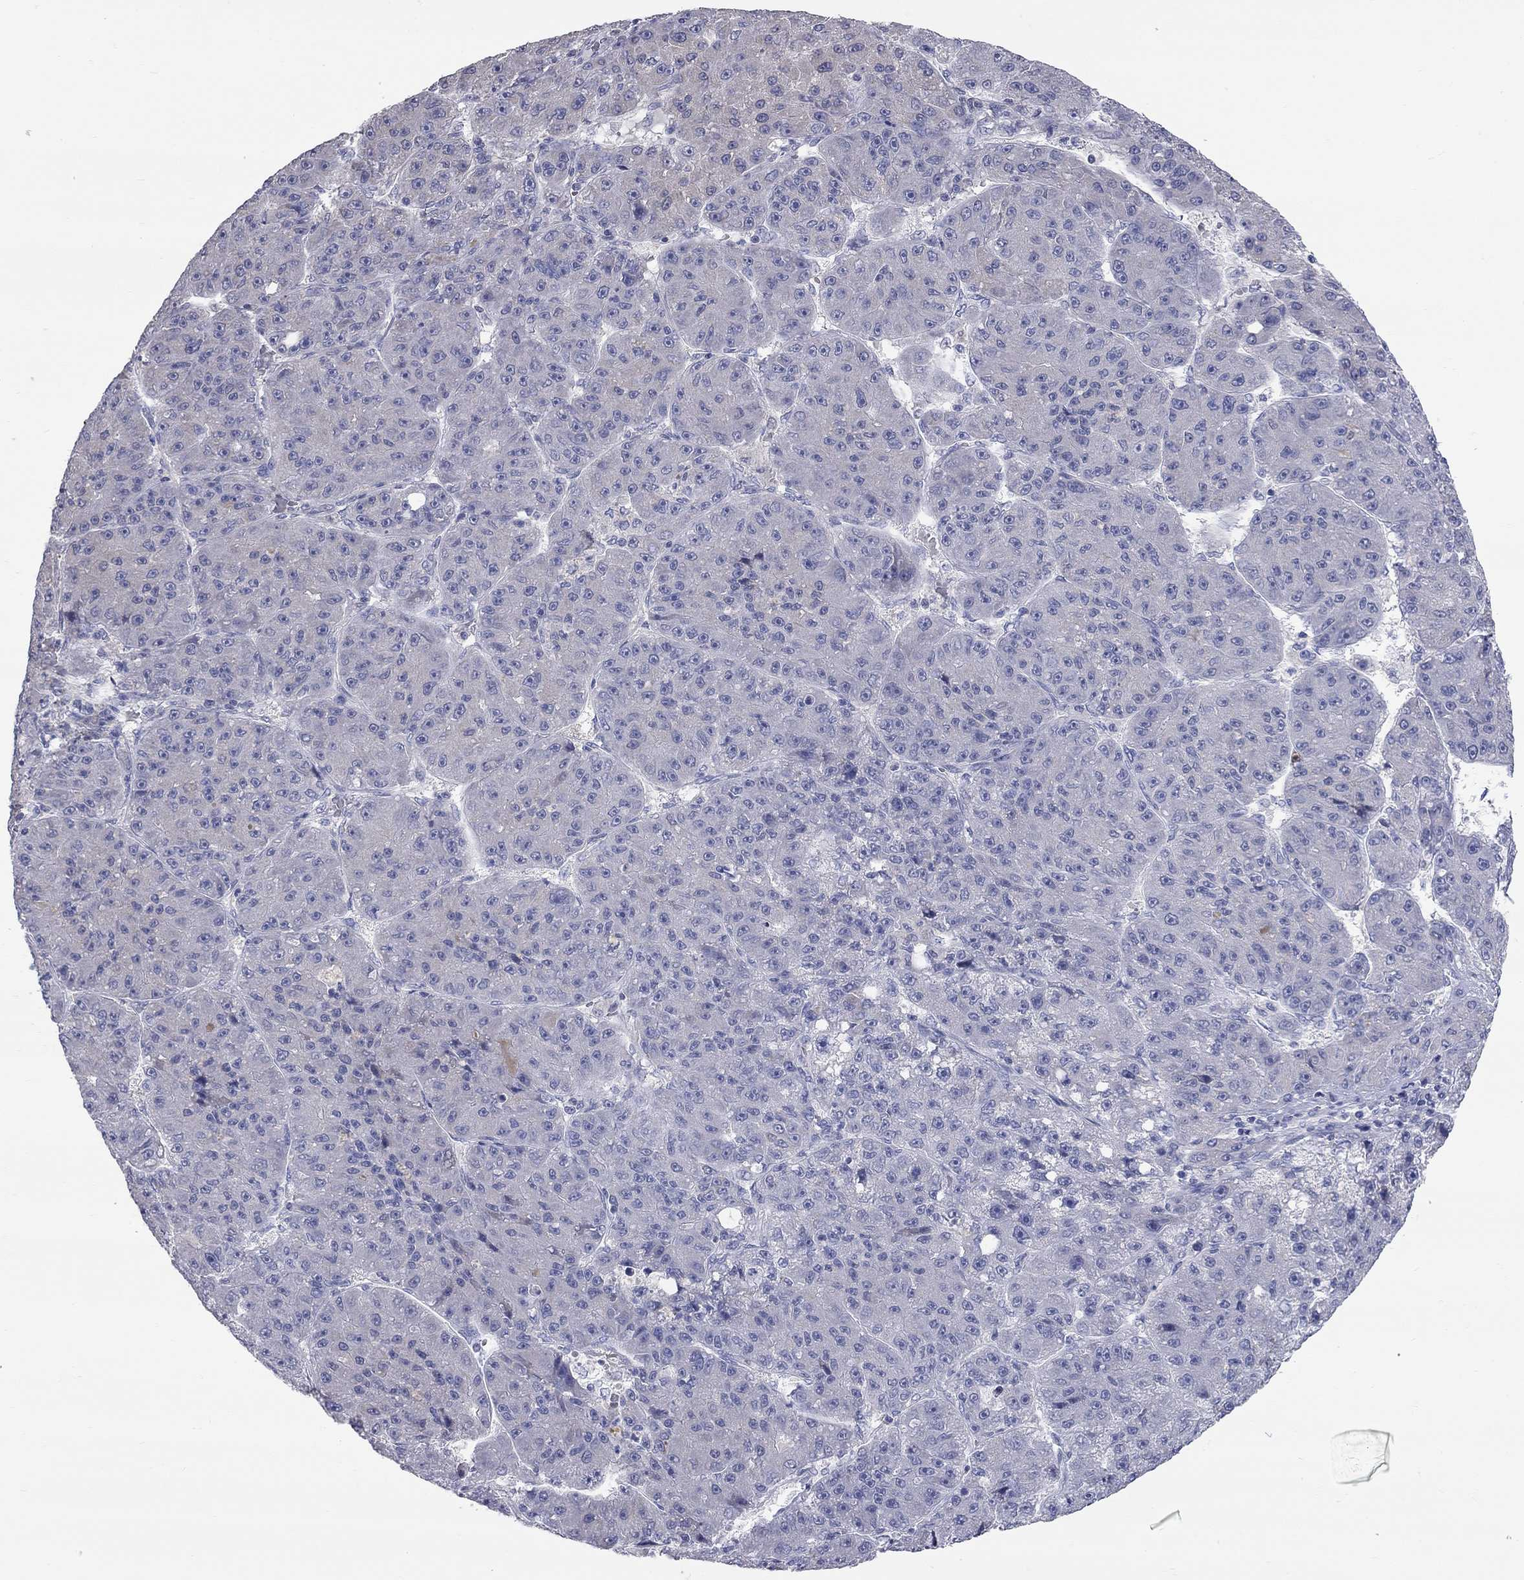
{"staining": {"intensity": "negative", "quantity": "none", "location": "none"}, "tissue": "liver cancer", "cell_type": "Tumor cells", "image_type": "cancer", "snomed": [{"axis": "morphology", "description": "Carcinoma, Hepatocellular, NOS"}, {"axis": "topography", "description": "Liver"}], "caption": "Liver cancer was stained to show a protein in brown. There is no significant staining in tumor cells. Brightfield microscopy of IHC stained with DAB (3,3'-diaminobenzidine) (brown) and hematoxylin (blue), captured at high magnification.", "gene": "CFAP161", "patient": {"sex": "male", "age": 67}}